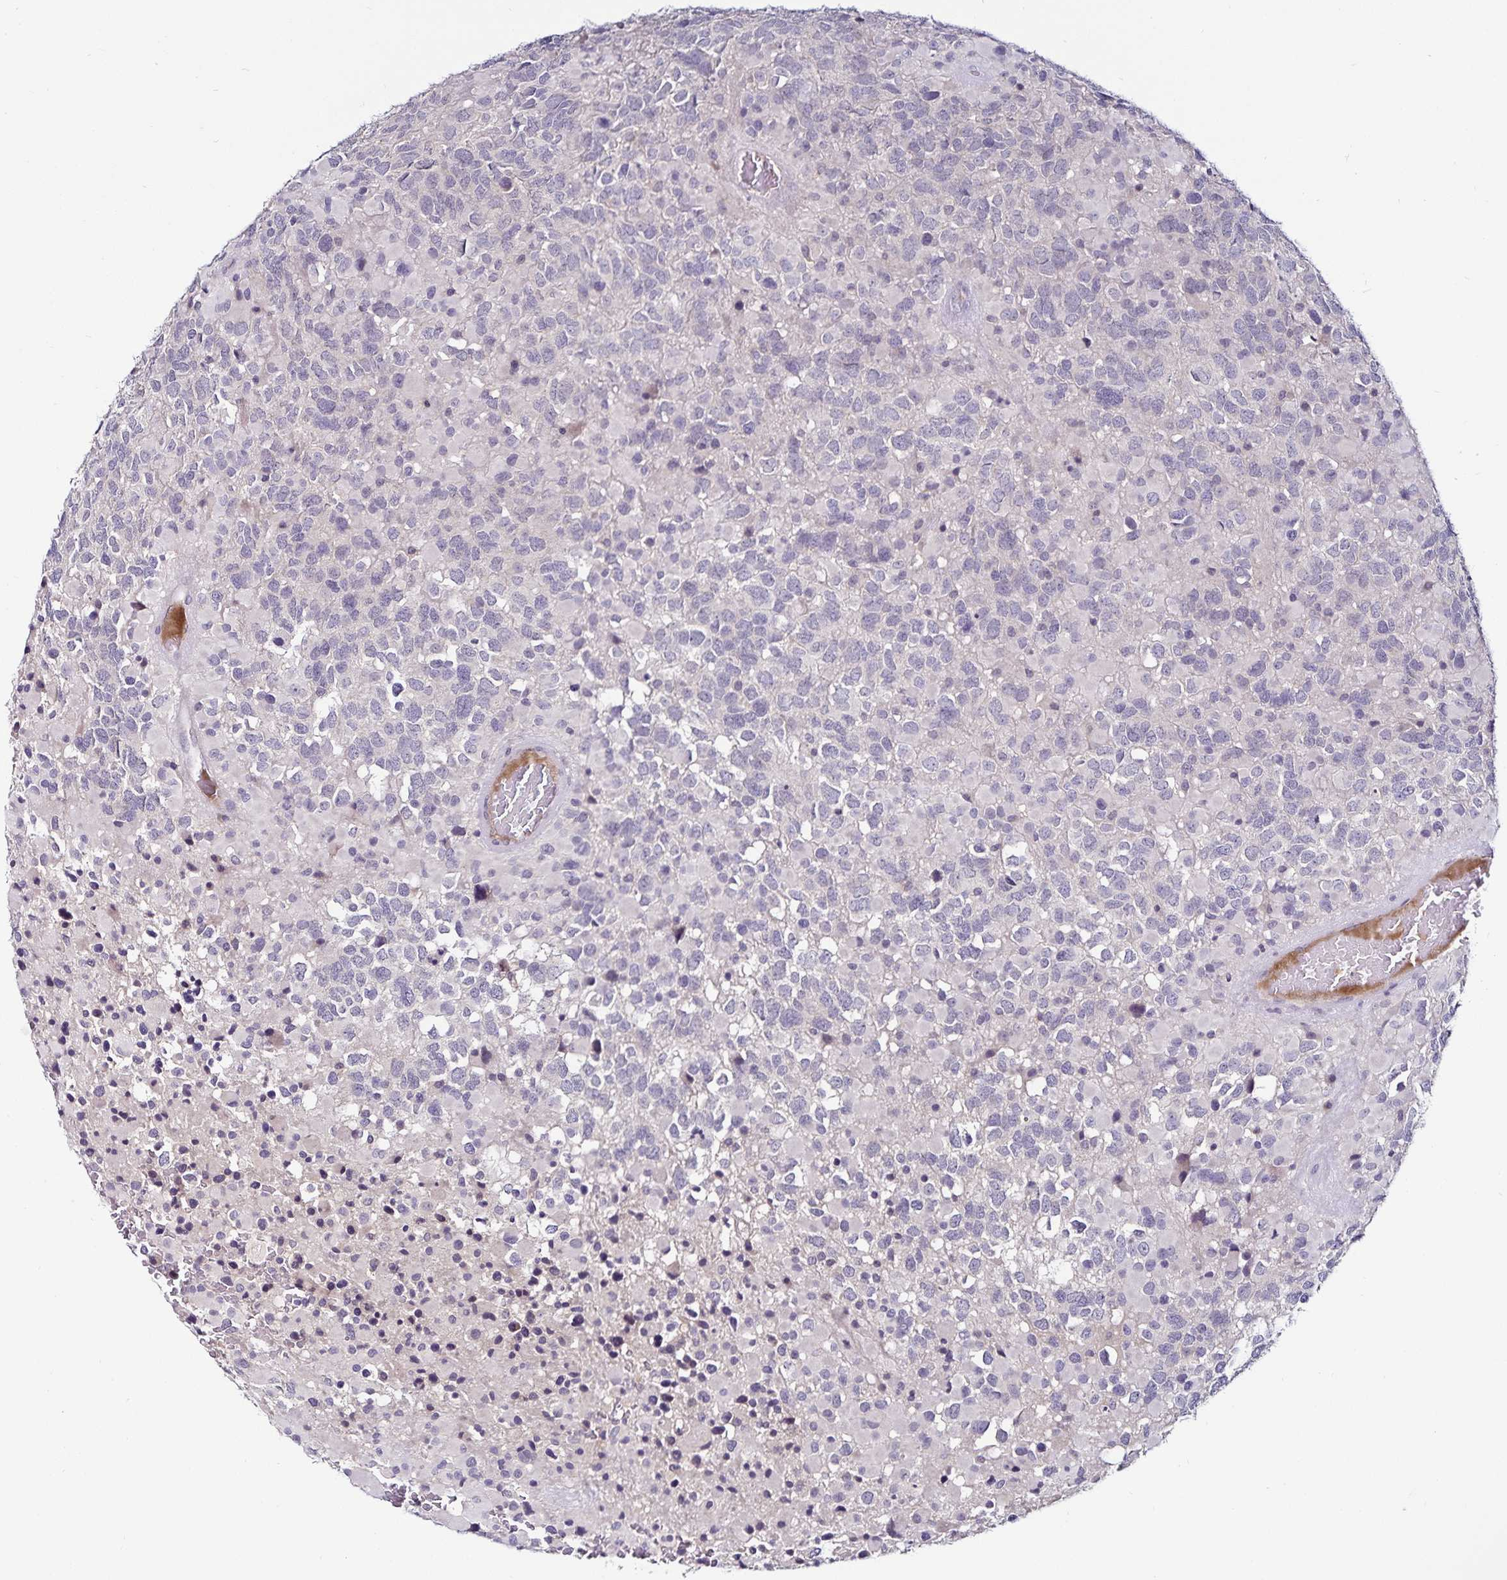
{"staining": {"intensity": "negative", "quantity": "none", "location": "none"}, "tissue": "glioma", "cell_type": "Tumor cells", "image_type": "cancer", "snomed": [{"axis": "morphology", "description": "Glioma, malignant, High grade"}, {"axis": "topography", "description": "Brain"}], "caption": "DAB (3,3'-diaminobenzidine) immunohistochemical staining of human glioma displays no significant staining in tumor cells.", "gene": "ACSL5", "patient": {"sex": "female", "age": 40}}